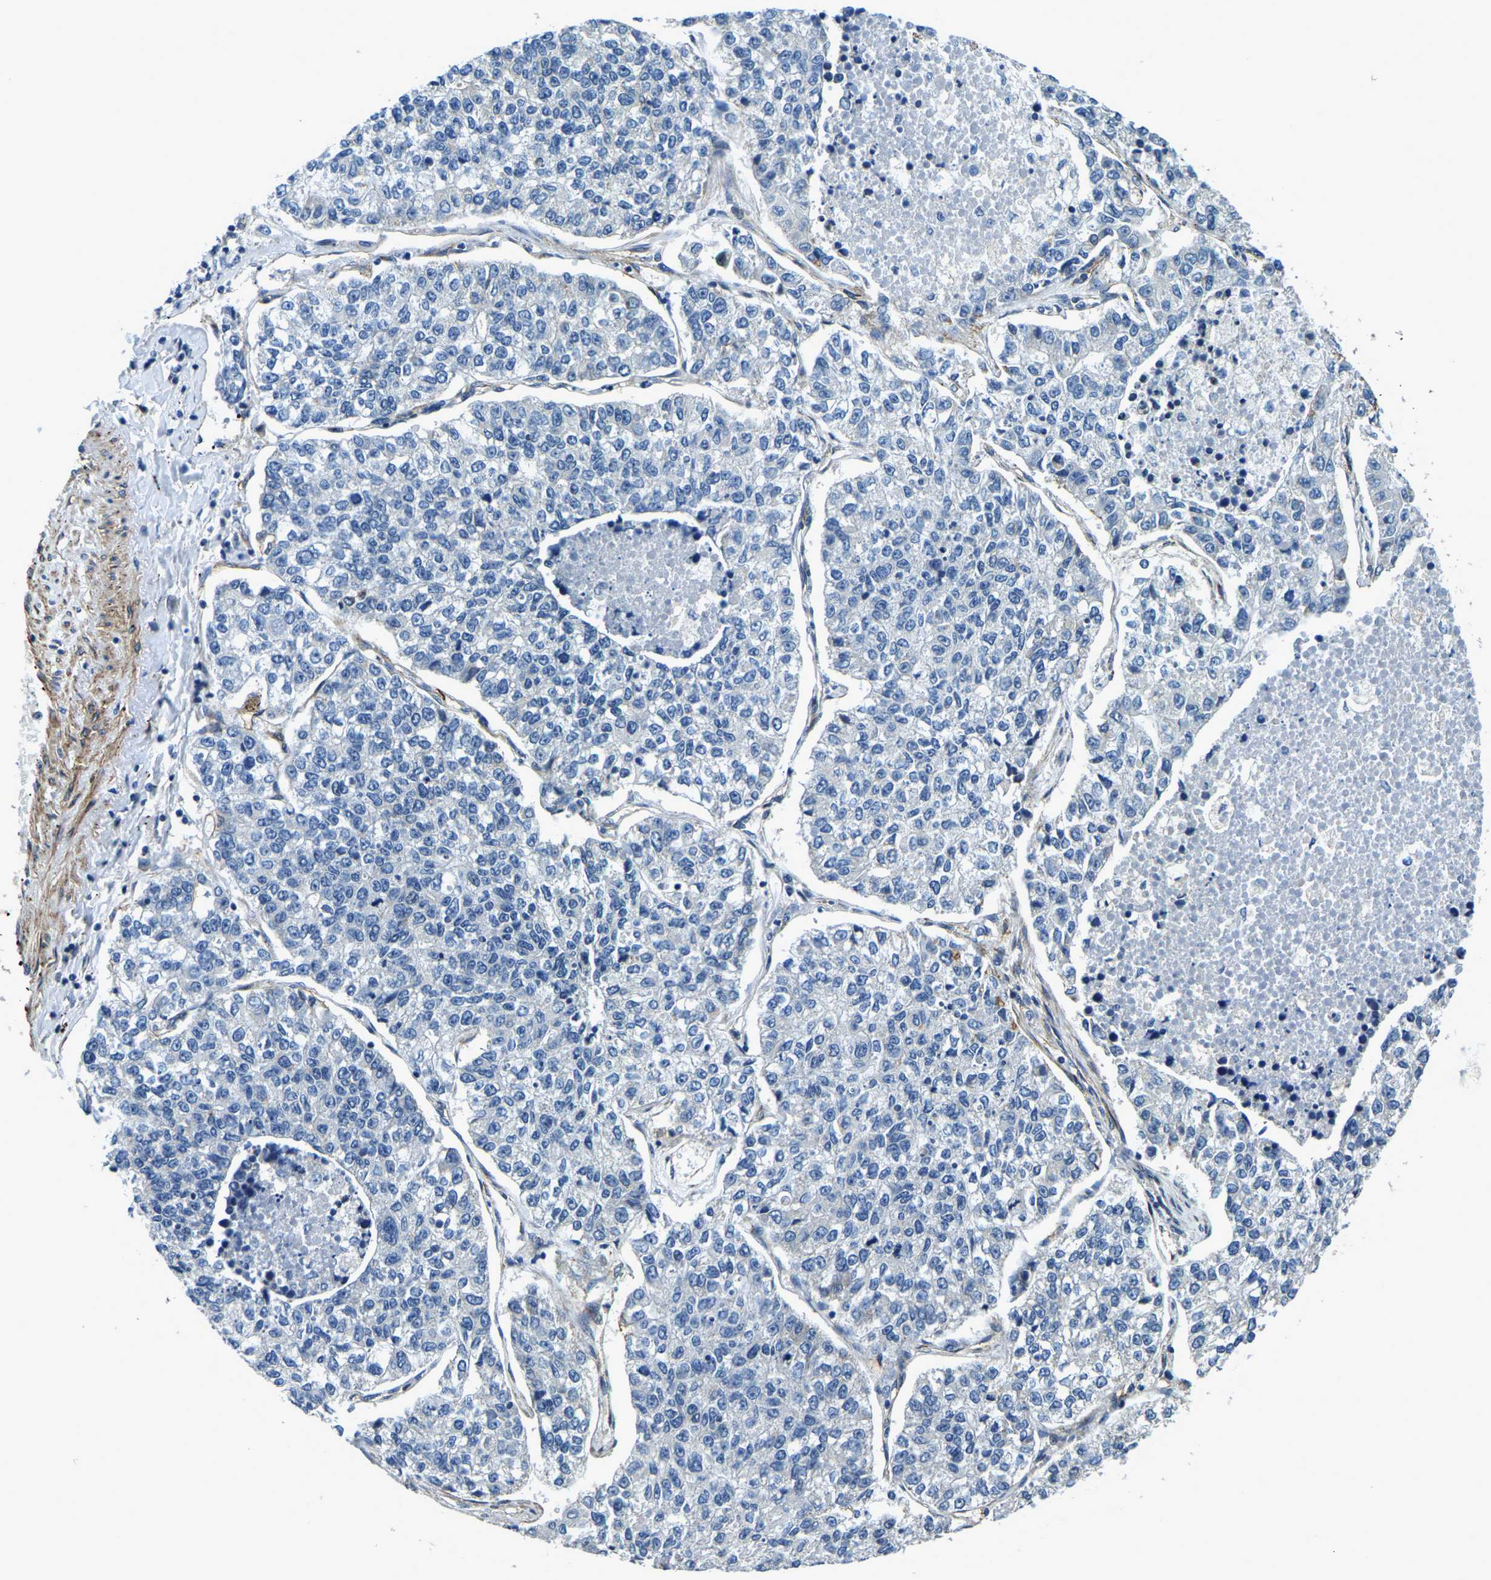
{"staining": {"intensity": "negative", "quantity": "none", "location": "none"}, "tissue": "lung cancer", "cell_type": "Tumor cells", "image_type": "cancer", "snomed": [{"axis": "morphology", "description": "Adenocarcinoma, NOS"}, {"axis": "topography", "description": "Lung"}], "caption": "Image shows no protein positivity in tumor cells of lung adenocarcinoma tissue. The staining is performed using DAB brown chromogen with nuclei counter-stained in using hematoxylin.", "gene": "RNF39", "patient": {"sex": "male", "age": 49}}